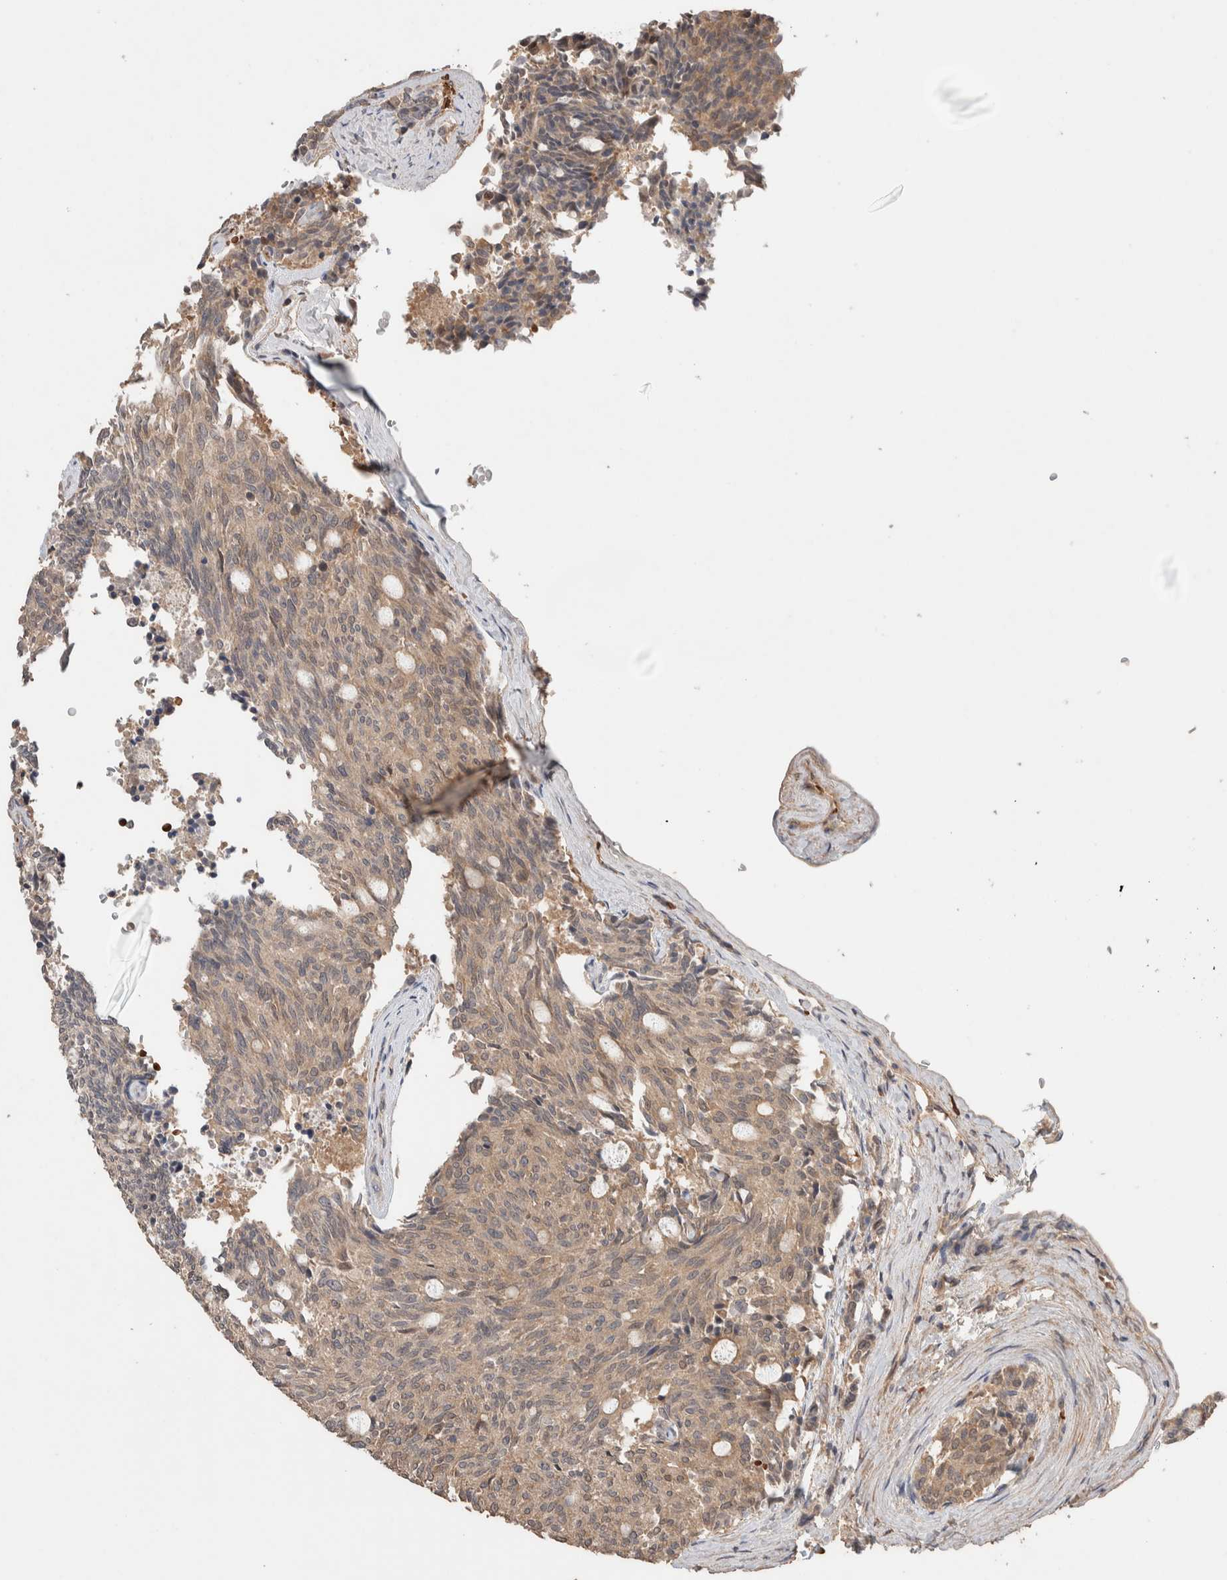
{"staining": {"intensity": "weak", "quantity": ">75%", "location": "cytoplasmic/membranous"}, "tissue": "carcinoid", "cell_type": "Tumor cells", "image_type": "cancer", "snomed": [{"axis": "morphology", "description": "Carcinoid, malignant, NOS"}, {"axis": "topography", "description": "Pancreas"}], "caption": "Carcinoid stained for a protein reveals weak cytoplasmic/membranous positivity in tumor cells. (DAB = brown stain, brightfield microscopy at high magnification).", "gene": "WDR91", "patient": {"sex": "female", "age": 54}}